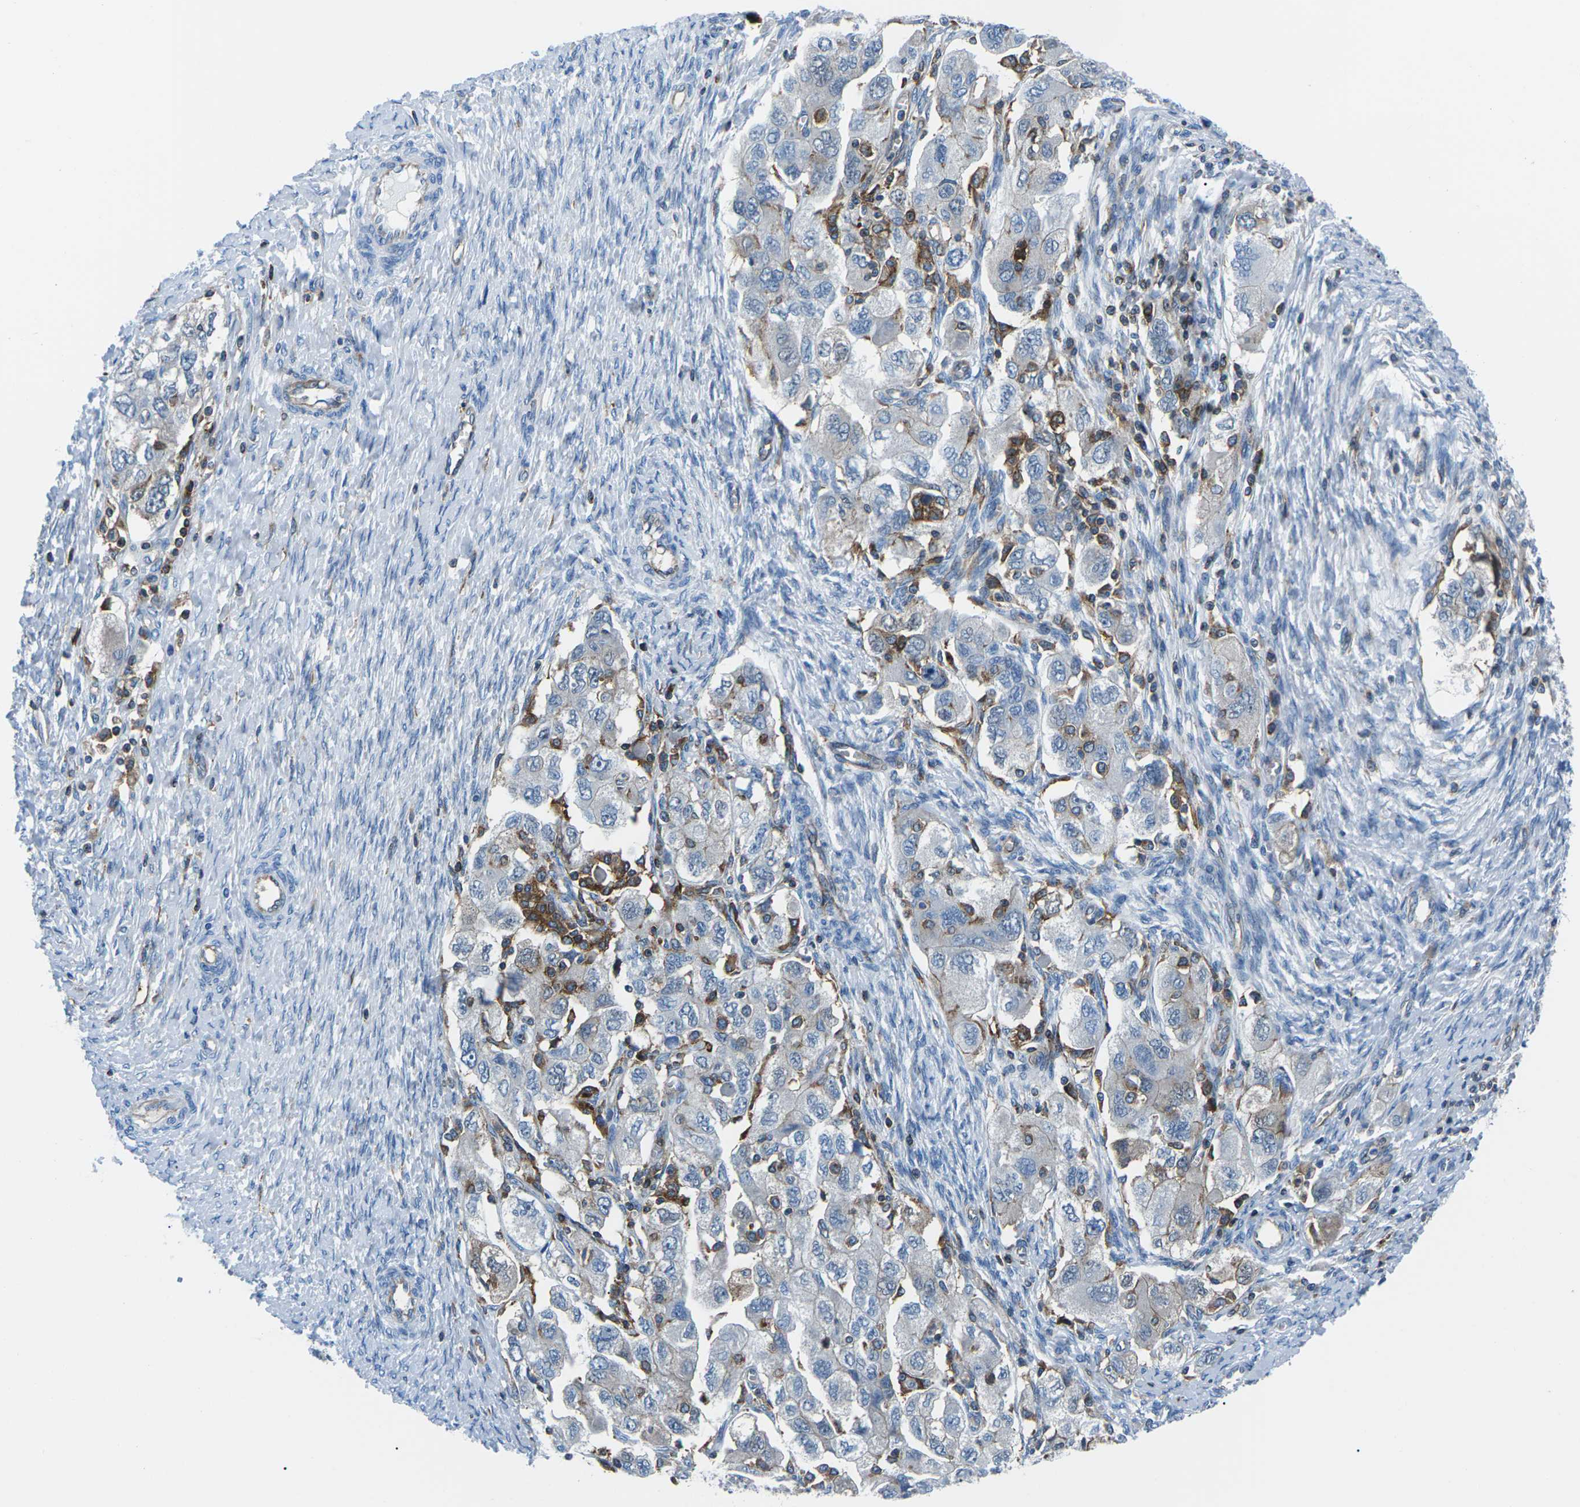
{"staining": {"intensity": "strong", "quantity": "<25%", "location": "cytoplasmic/membranous"}, "tissue": "ovarian cancer", "cell_type": "Tumor cells", "image_type": "cancer", "snomed": [{"axis": "morphology", "description": "Carcinoma, NOS"}, {"axis": "morphology", "description": "Cystadenocarcinoma, serous, NOS"}, {"axis": "topography", "description": "Ovary"}], "caption": "Immunohistochemistry (IHC) (DAB) staining of ovarian serous cystadenocarcinoma exhibits strong cytoplasmic/membranous protein positivity in about <25% of tumor cells.", "gene": "SOCS4", "patient": {"sex": "female", "age": 69}}